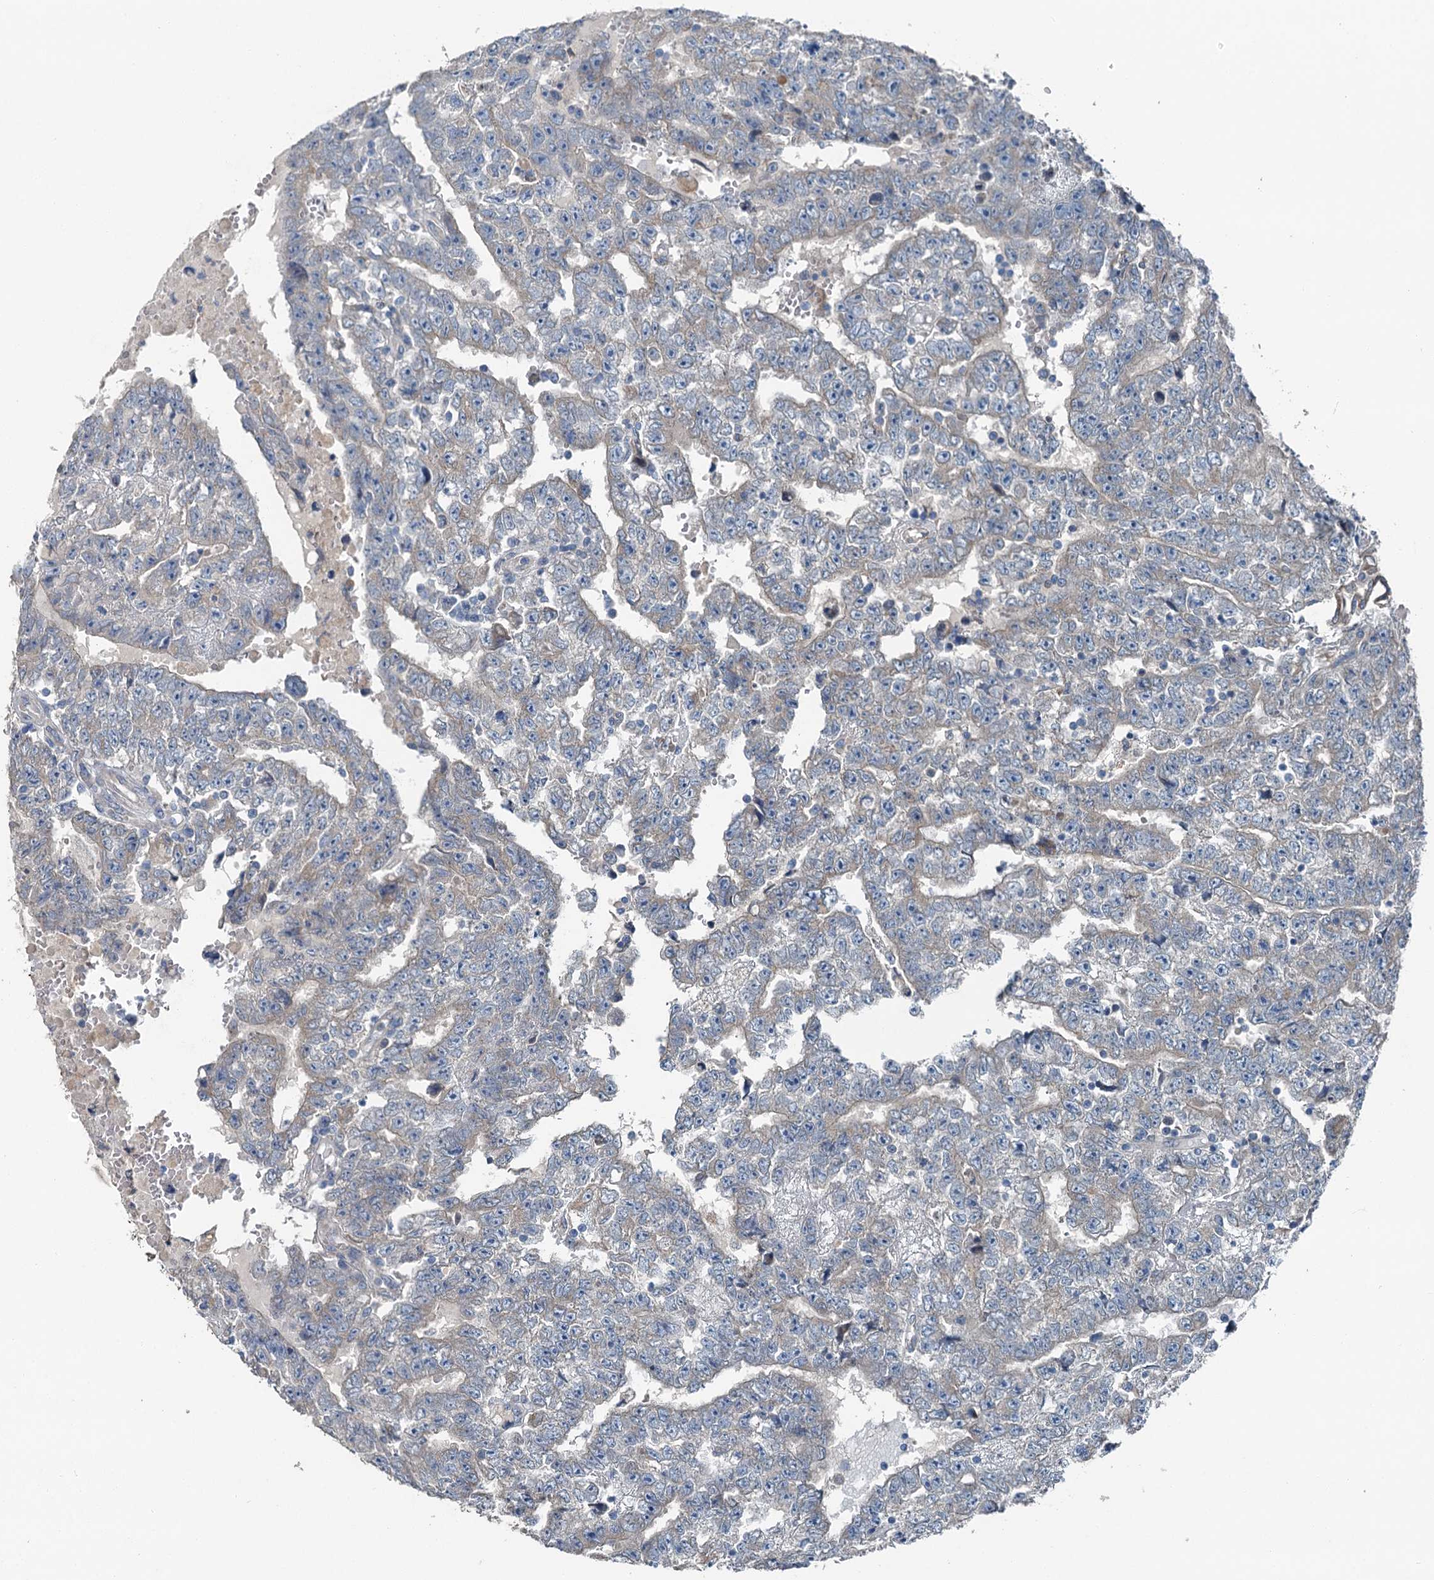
{"staining": {"intensity": "weak", "quantity": "<25%", "location": "cytoplasmic/membranous"}, "tissue": "testis cancer", "cell_type": "Tumor cells", "image_type": "cancer", "snomed": [{"axis": "morphology", "description": "Carcinoma, Embryonal, NOS"}, {"axis": "topography", "description": "Testis"}], "caption": "Tumor cells are negative for brown protein staining in embryonal carcinoma (testis).", "gene": "C6orf120", "patient": {"sex": "male", "age": 25}}